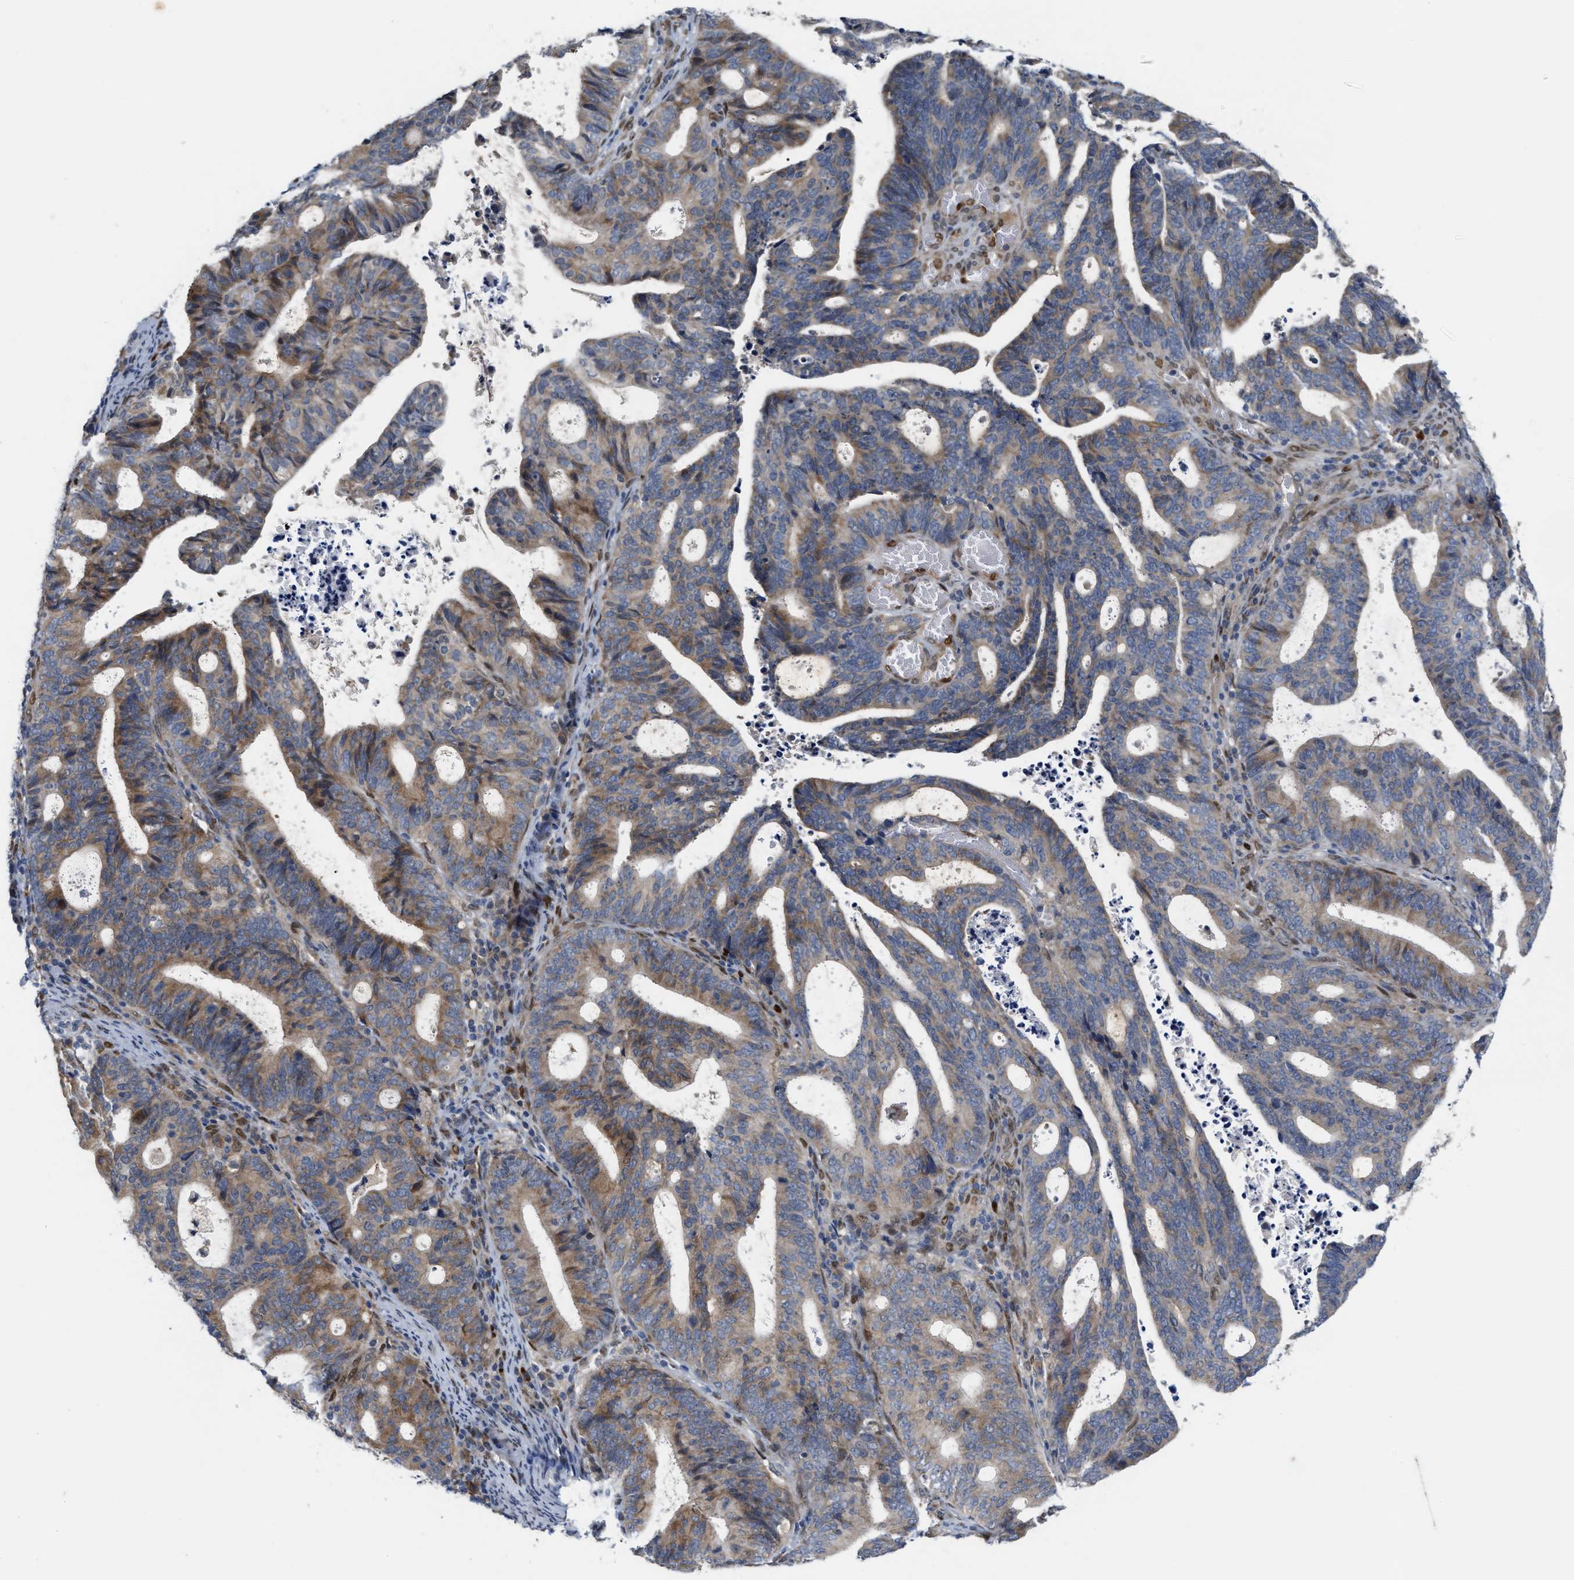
{"staining": {"intensity": "moderate", "quantity": ">75%", "location": "cytoplasmic/membranous"}, "tissue": "endometrial cancer", "cell_type": "Tumor cells", "image_type": "cancer", "snomed": [{"axis": "morphology", "description": "Adenocarcinoma, NOS"}, {"axis": "topography", "description": "Uterus"}], "caption": "About >75% of tumor cells in endometrial cancer (adenocarcinoma) display moderate cytoplasmic/membranous protein positivity as visualized by brown immunohistochemical staining.", "gene": "TCF4", "patient": {"sex": "female", "age": 83}}